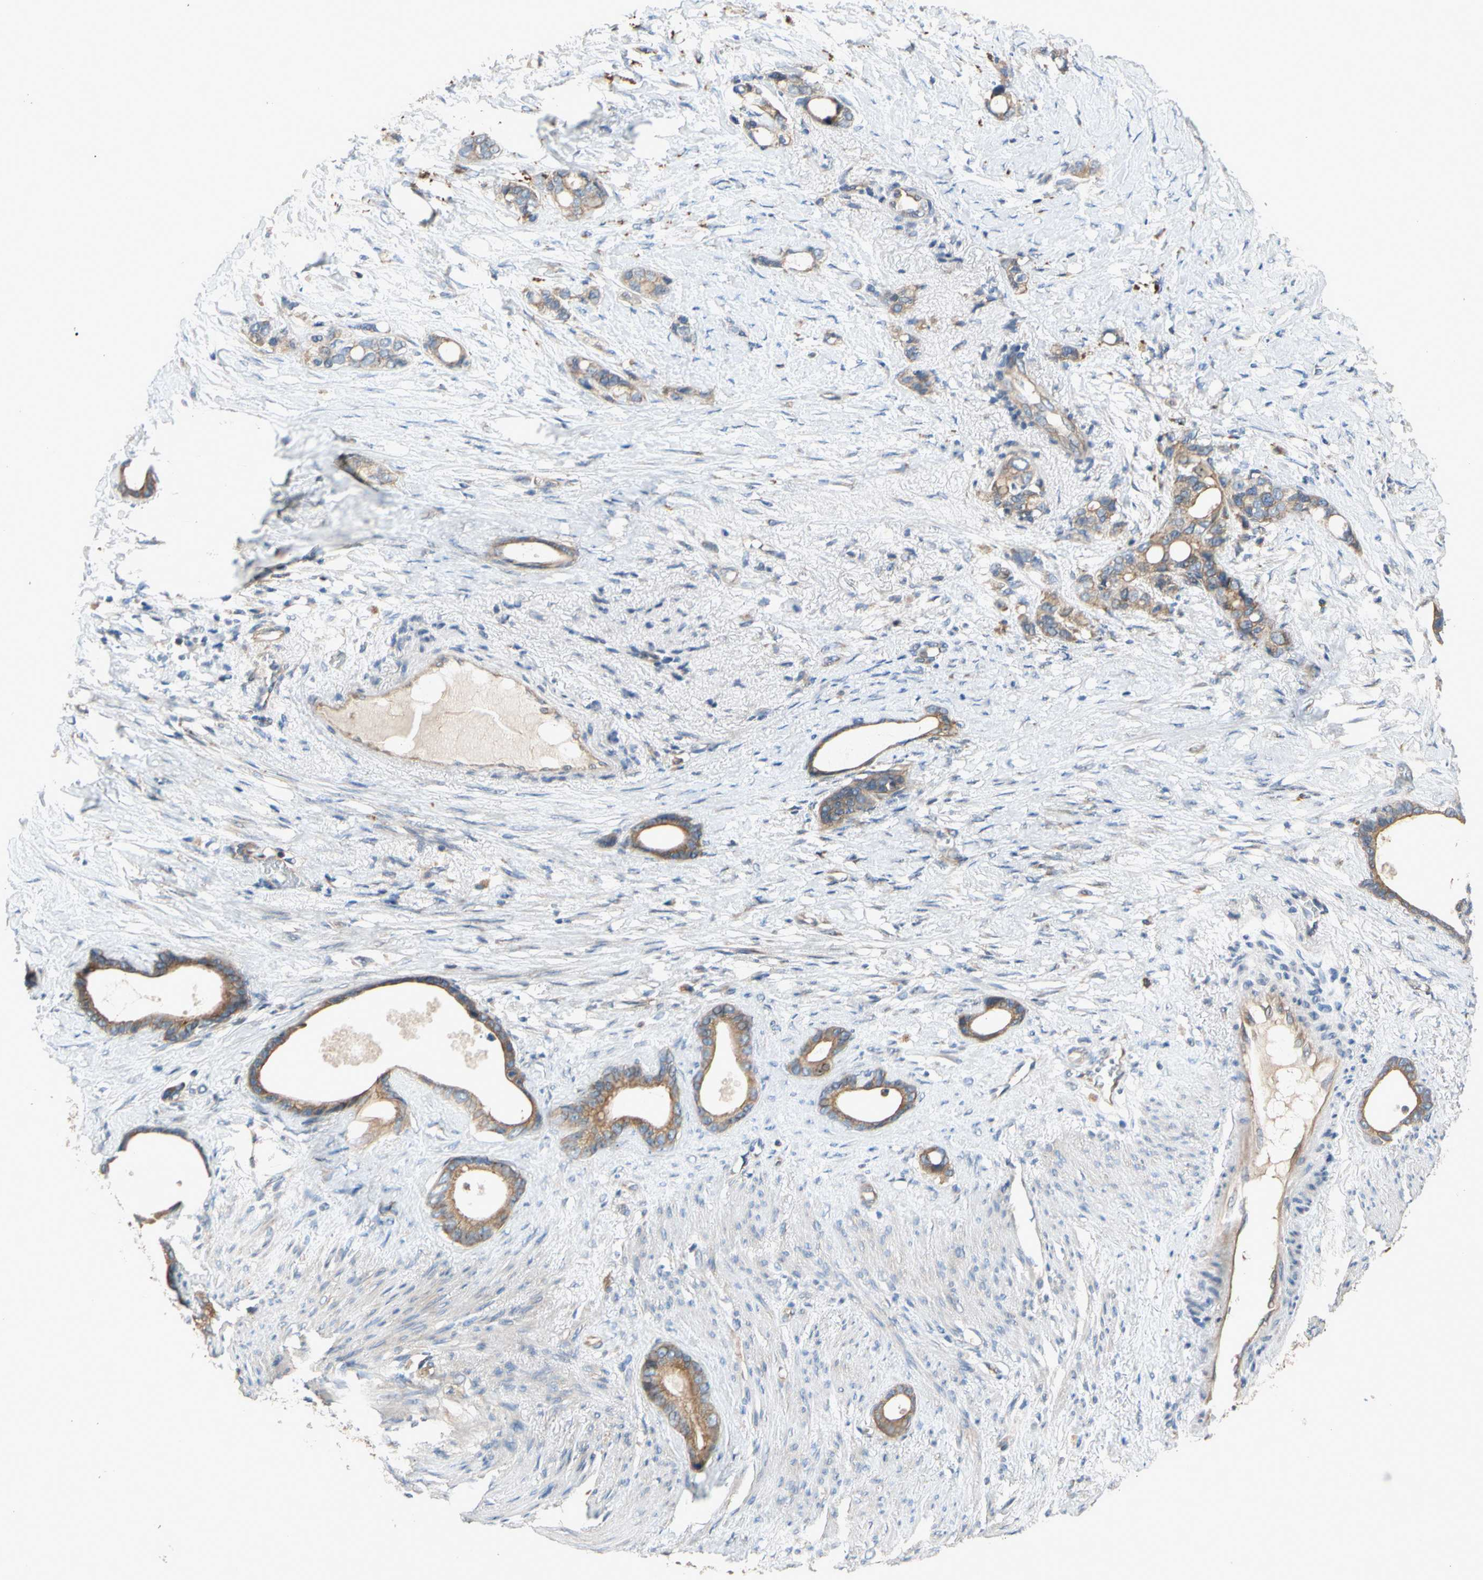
{"staining": {"intensity": "moderate", "quantity": ">75%", "location": "cytoplasmic/membranous"}, "tissue": "stomach cancer", "cell_type": "Tumor cells", "image_type": "cancer", "snomed": [{"axis": "morphology", "description": "Adenocarcinoma, NOS"}, {"axis": "topography", "description": "Stomach"}], "caption": "Protein expression analysis of human adenocarcinoma (stomach) reveals moderate cytoplasmic/membranous staining in approximately >75% of tumor cells.", "gene": "MBTPS2", "patient": {"sex": "female", "age": 75}}